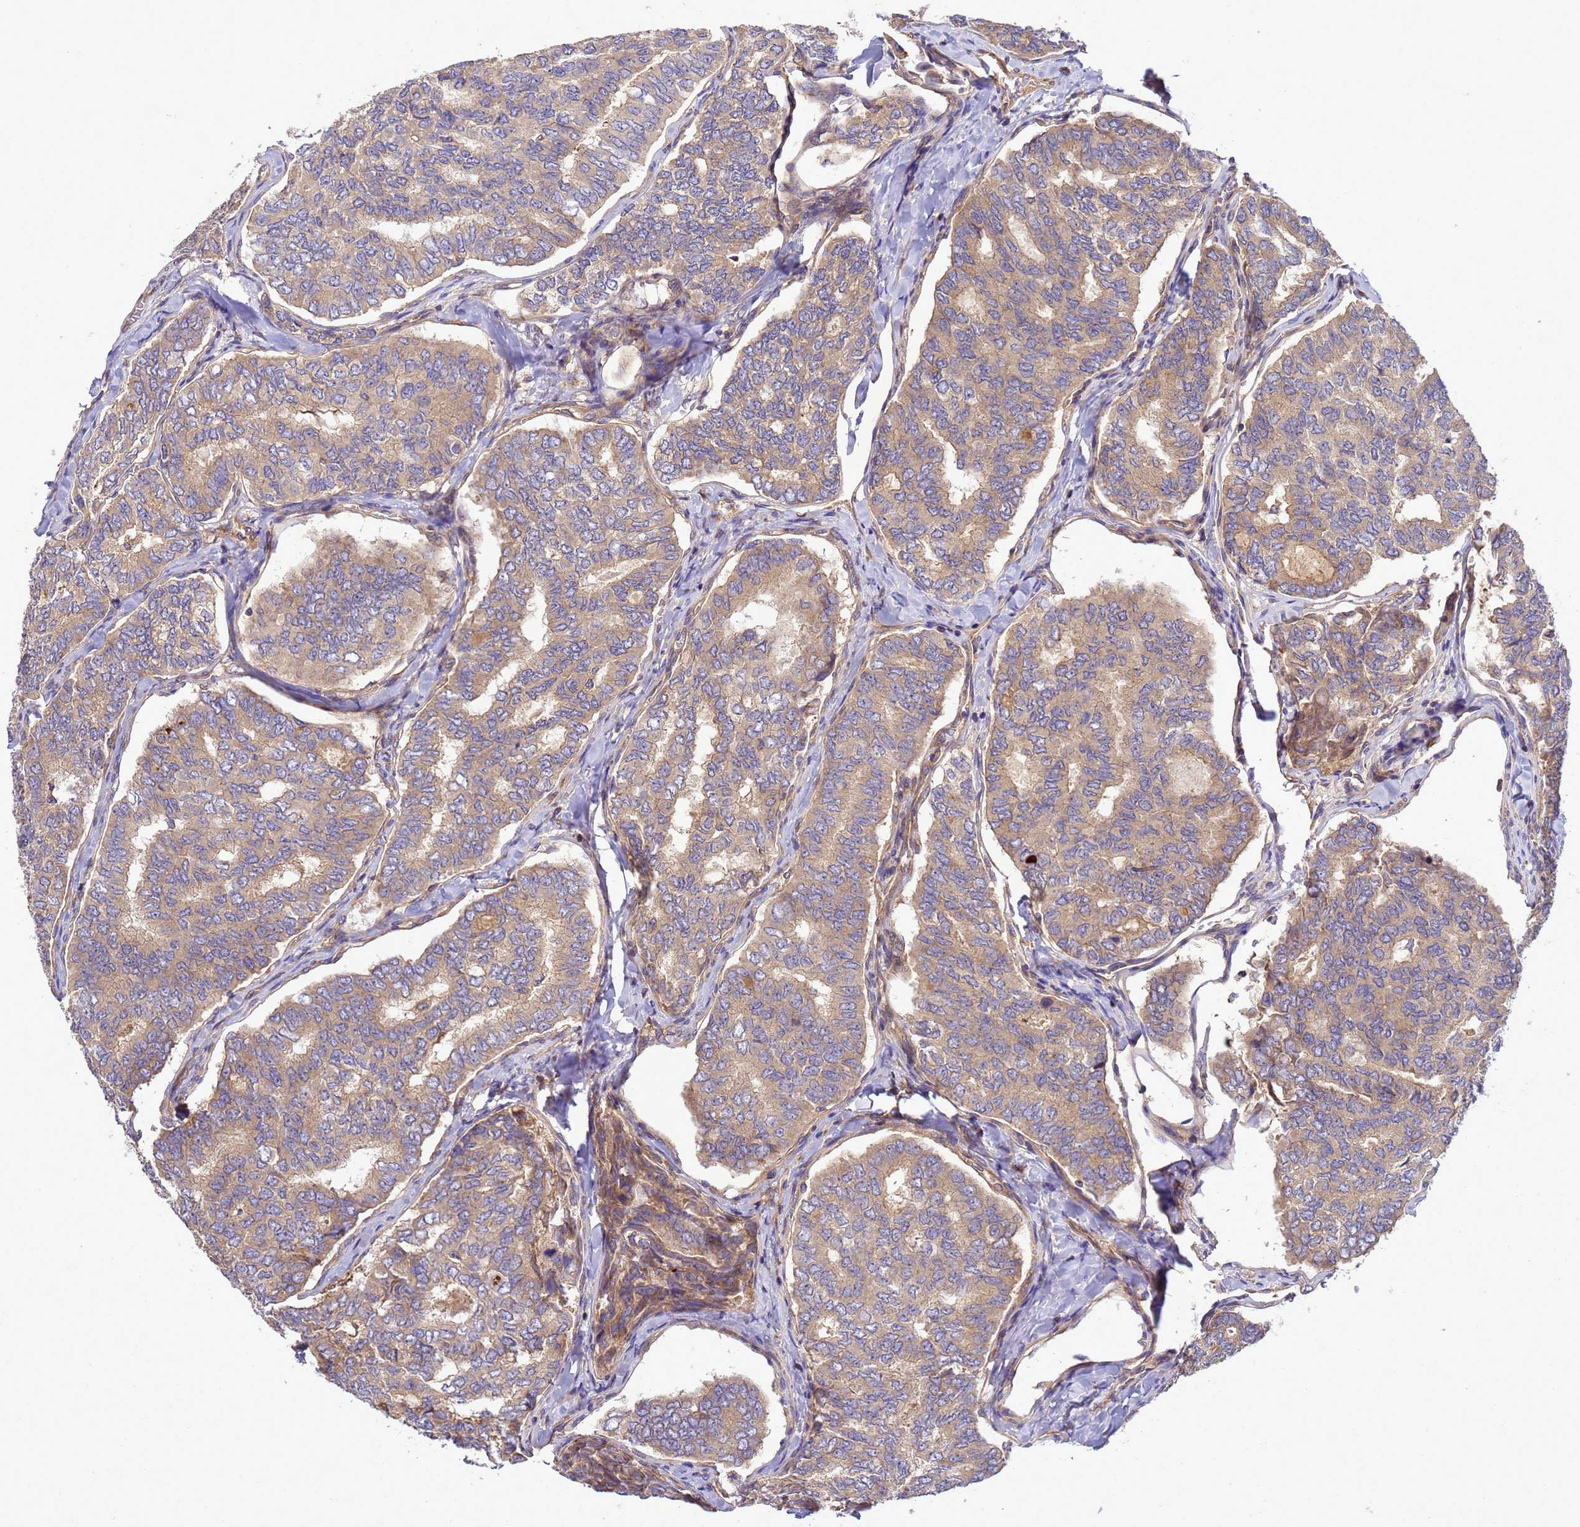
{"staining": {"intensity": "moderate", "quantity": ">75%", "location": "cytoplasmic/membranous"}, "tissue": "thyroid cancer", "cell_type": "Tumor cells", "image_type": "cancer", "snomed": [{"axis": "morphology", "description": "Papillary adenocarcinoma, NOS"}, {"axis": "topography", "description": "Thyroid gland"}], "caption": "Tumor cells reveal moderate cytoplasmic/membranous expression in about >75% of cells in papillary adenocarcinoma (thyroid).", "gene": "BECN1", "patient": {"sex": "female", "age": 35}}